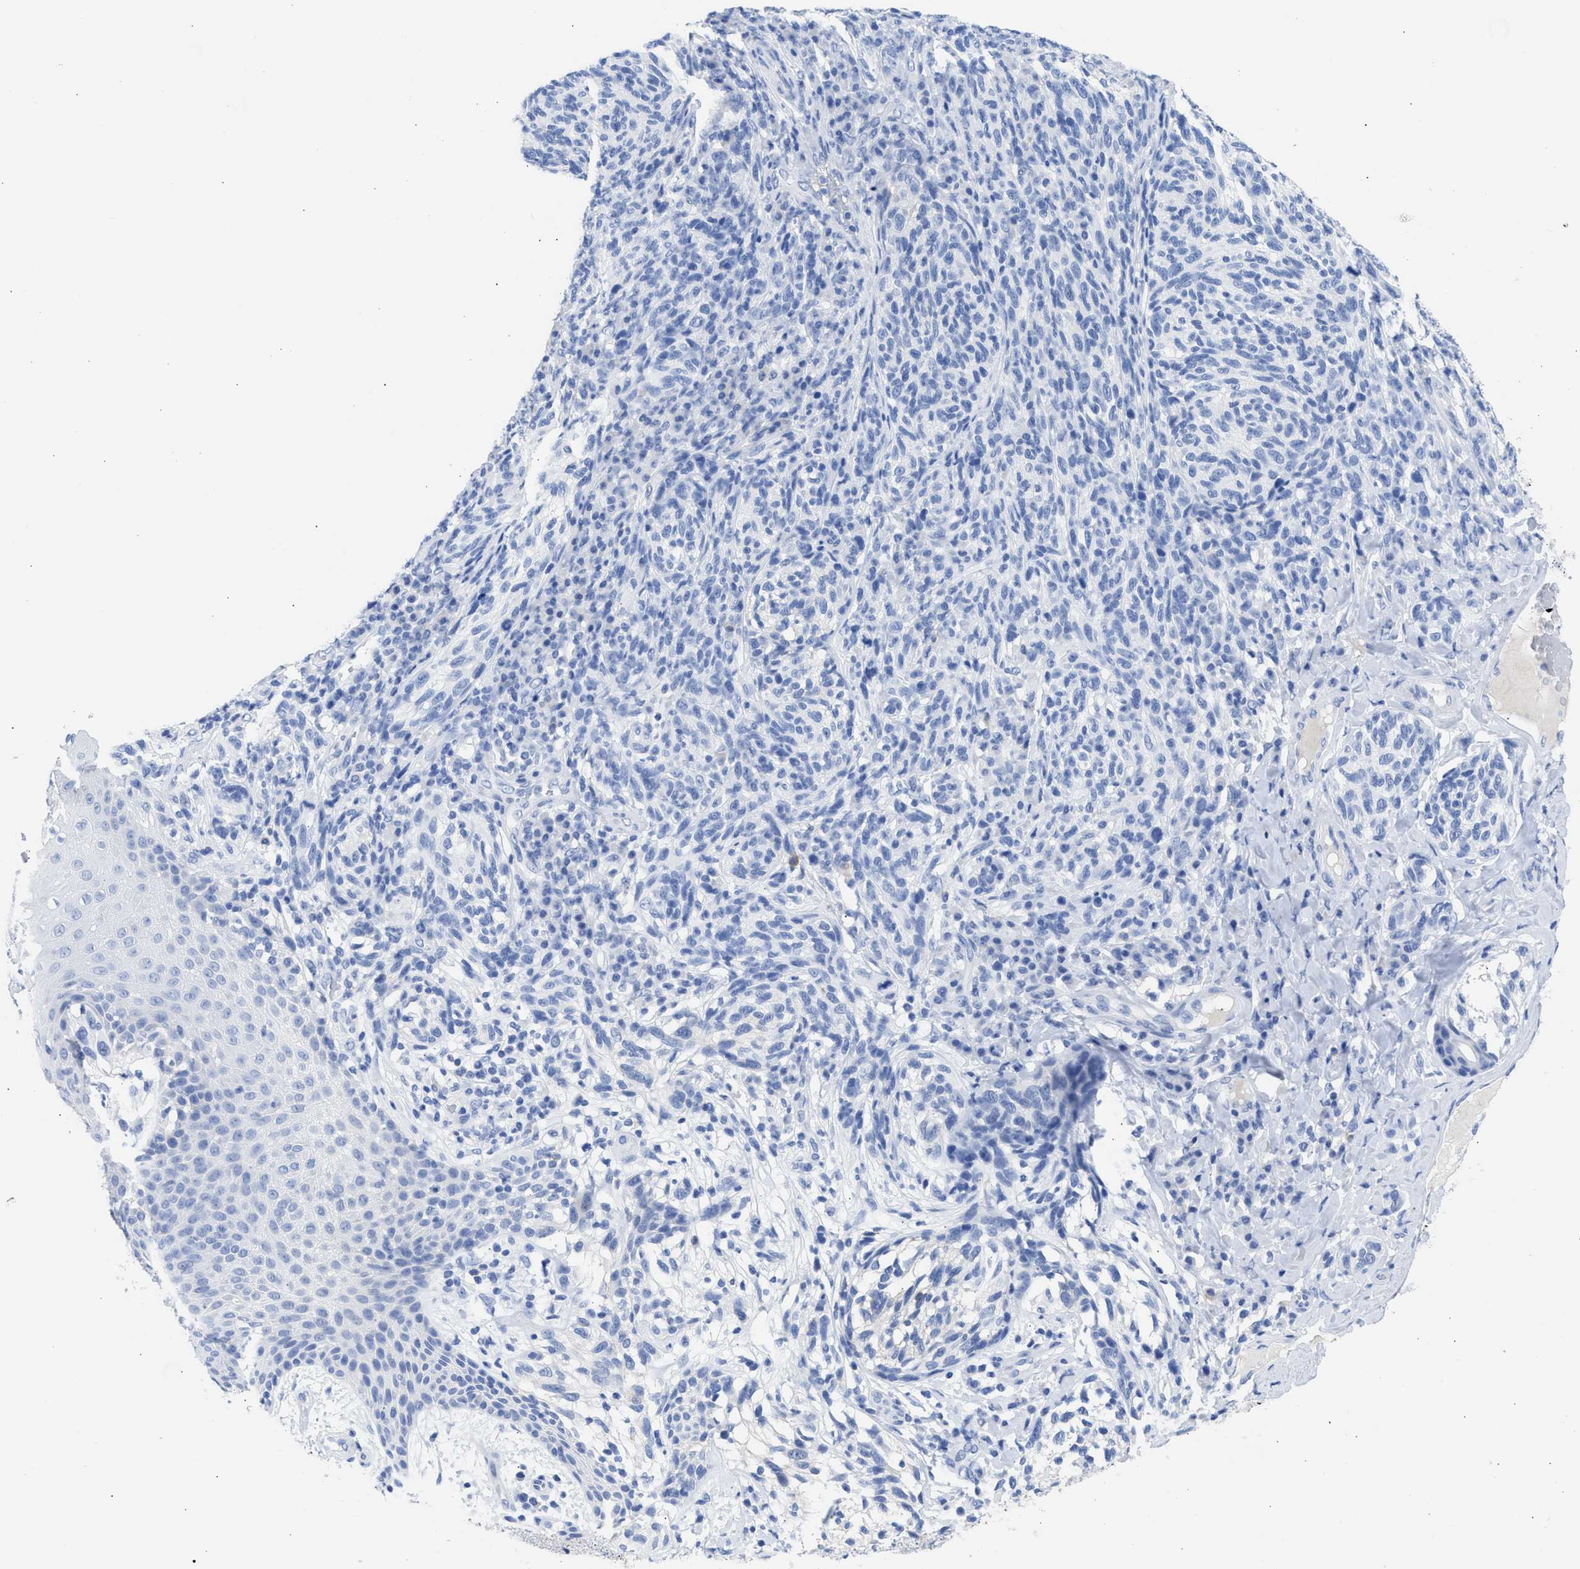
{"staining": {"intensity": "negative", "quantity": "none", "location": "none"}, "tissue": "melanoma", "cell_type": "Tumor cells", "image_type": "cancer", "snomed": [{"axis": "morphology", "description": "Malignant melanoma, NOS"}, {"axis": "topography", "description": "Skin"}], "caption": "Immunohistochemical staining of human melanoma displays no significant expression in tumor cells.", "gene": "NCAM1", "patient": {"sex": "female", "age": 73}}